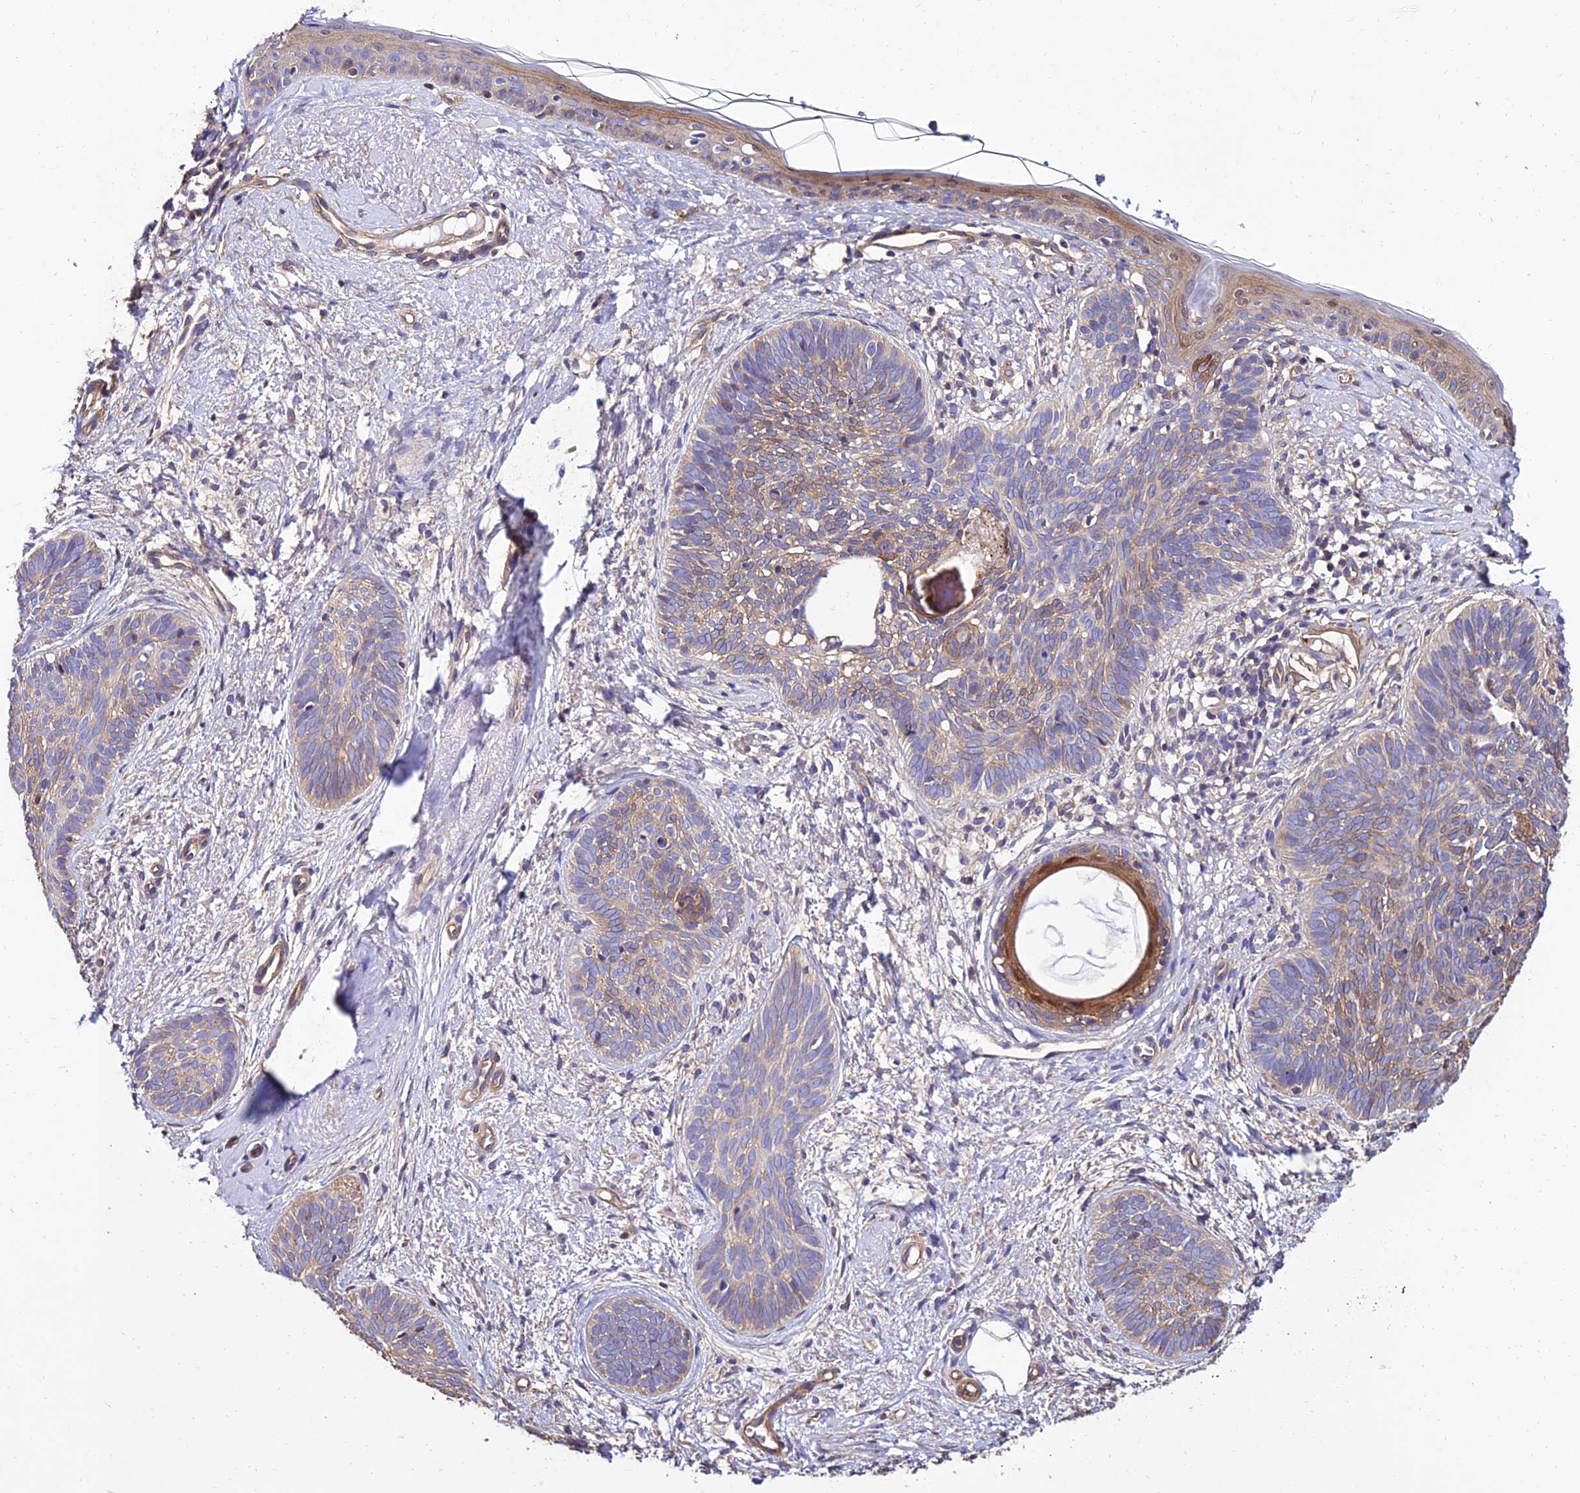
{"staining": {"intensity": "weak", "quantity": "25%-75%", "location": "cytoplasmic/membranous"}, "tissue": "skin cancer", "cell_type": "Tumor cells", "image_type": "cancer", "snomed": [{"axis": "morphology", "description": "Basal cell carcinoma"}, {"axis": "topography", "description": "Skin"}], "caption": "A high-resolution micrograph shows immunohistochemistry staining of skin cancer, which demonstrates weak cytoplasmic/membranous expression in about 25%-75% of tumor cells. Immunohistochemistry stains the protein in brown and the nuclei are stained blue.", "gene": "CALM2", "patient": {"sex": "female", "age": 81}}